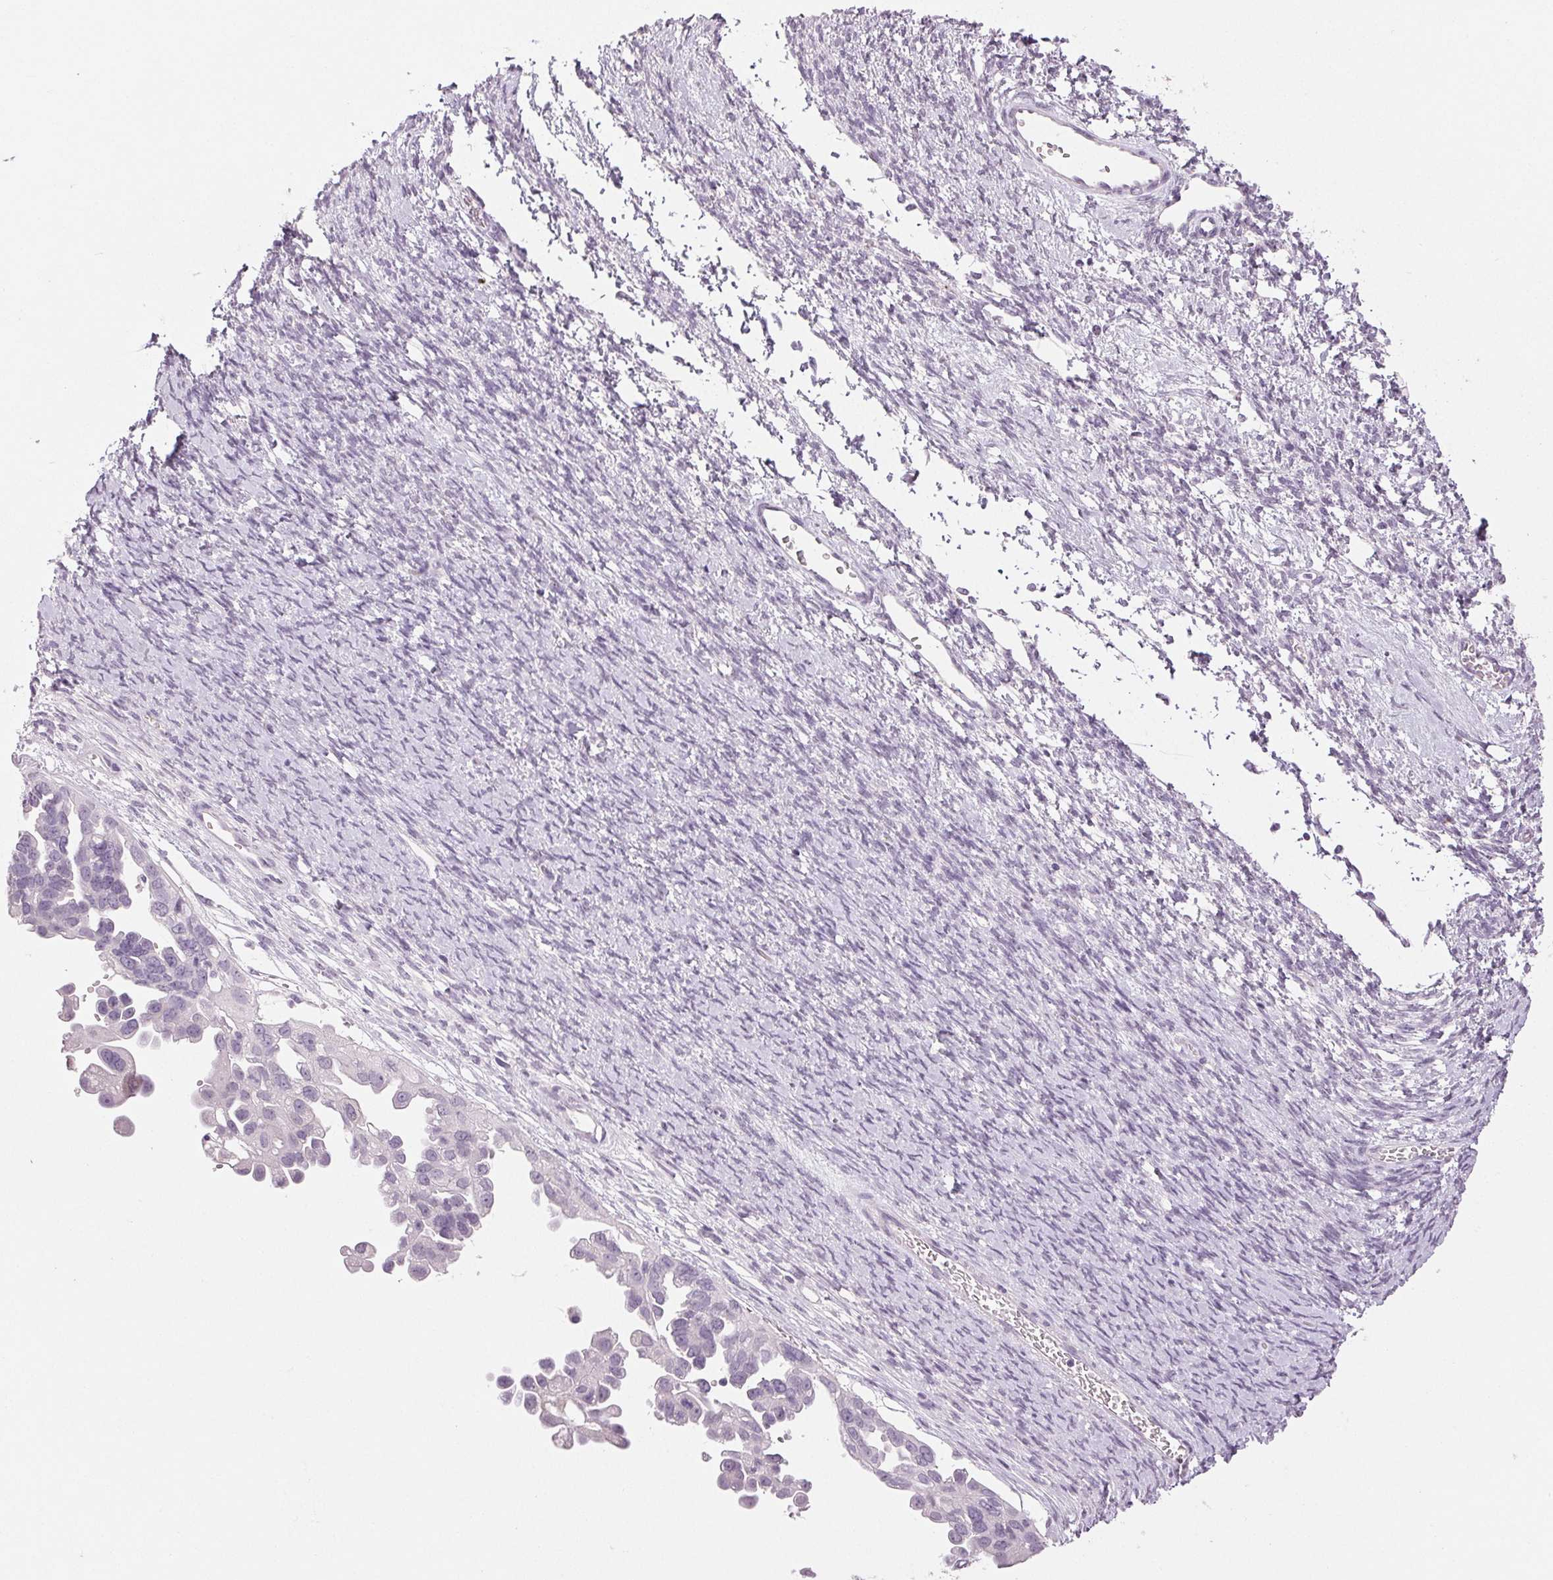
{"staining": {"intensity": "negative", "quantity": "none", "location": "none"}, "tissue": "ovarian cancer", "cell_type": "Tumor cells", "image_type": "cancer", "snomed": [{"axis": "morphology", "description": "Cystadenocarcinoma, serous, NOS"}, {"axis": "topography", "description": "Ovary"}], "caption": "Immunohistochemical staining of serous cystadenocarcinoma (ovarian) shows no significant staining in tumor cells.", "gene": "LTF", "patient": {"sex": "female", "age": 53}}